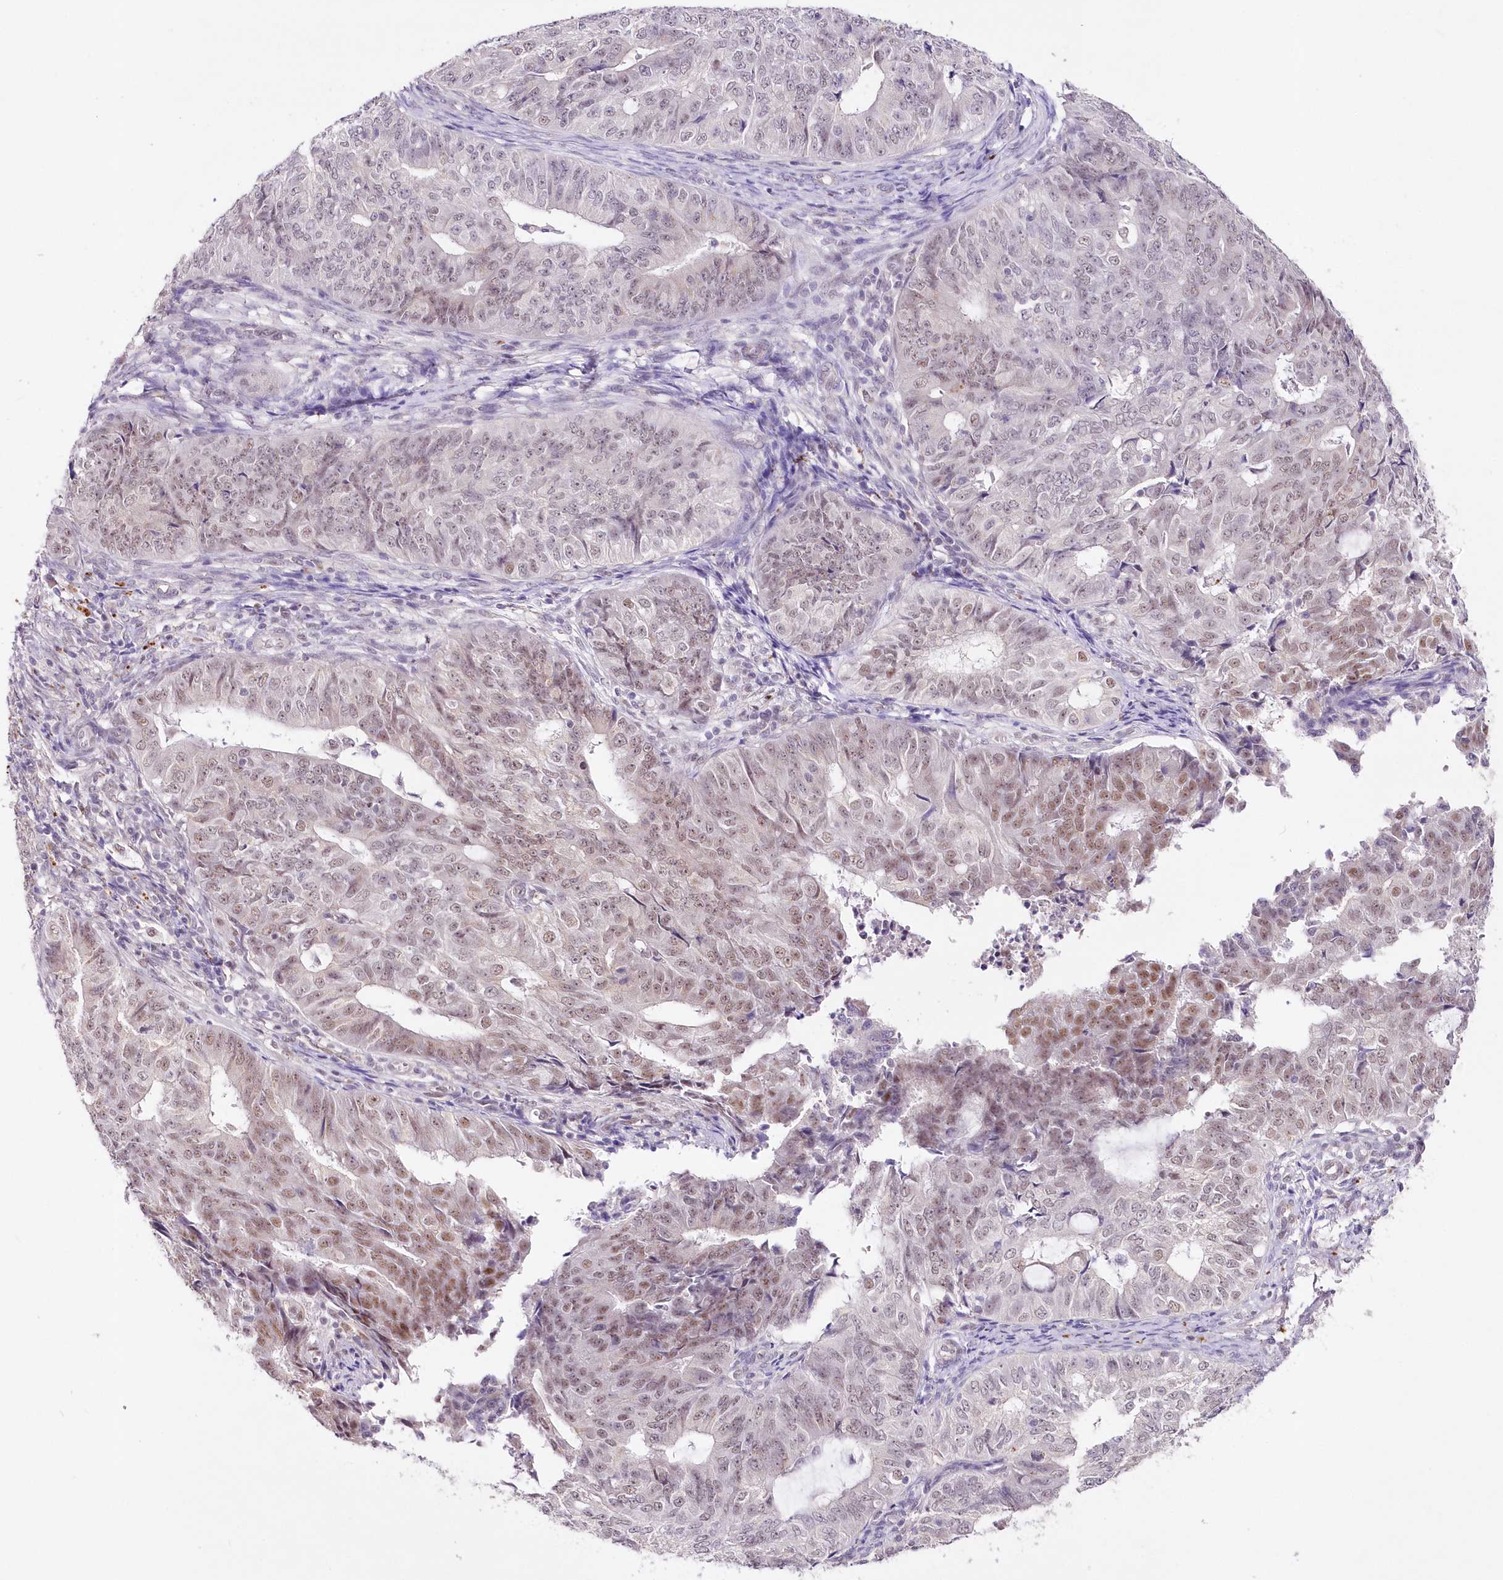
{"staining": {"intensity": "moderate", "quantity": "<25%", "location": "nuclear"}, "tissue": "endometrial cancer", "cell_type": "Tumor cells", "image_type": "cancer", "snomed": [{"axis": "morphology", "description": "Adenocarcinoma, NOS"}, {"axis": "topography", "description": "Endometrium"}], "caption": "Protein expression analysis of human adenocarcinoma (endometrial) reveals moderate nuclear expression in about <25% of tumor cells. (Stains: DAB (3,3'-diaminobenzidine) in brown, nuclei in blue, Microscopy: brightfield microscopy at high magnification).", "gene": "RBM27", "patient": {"sex": "female", "age": 32}}